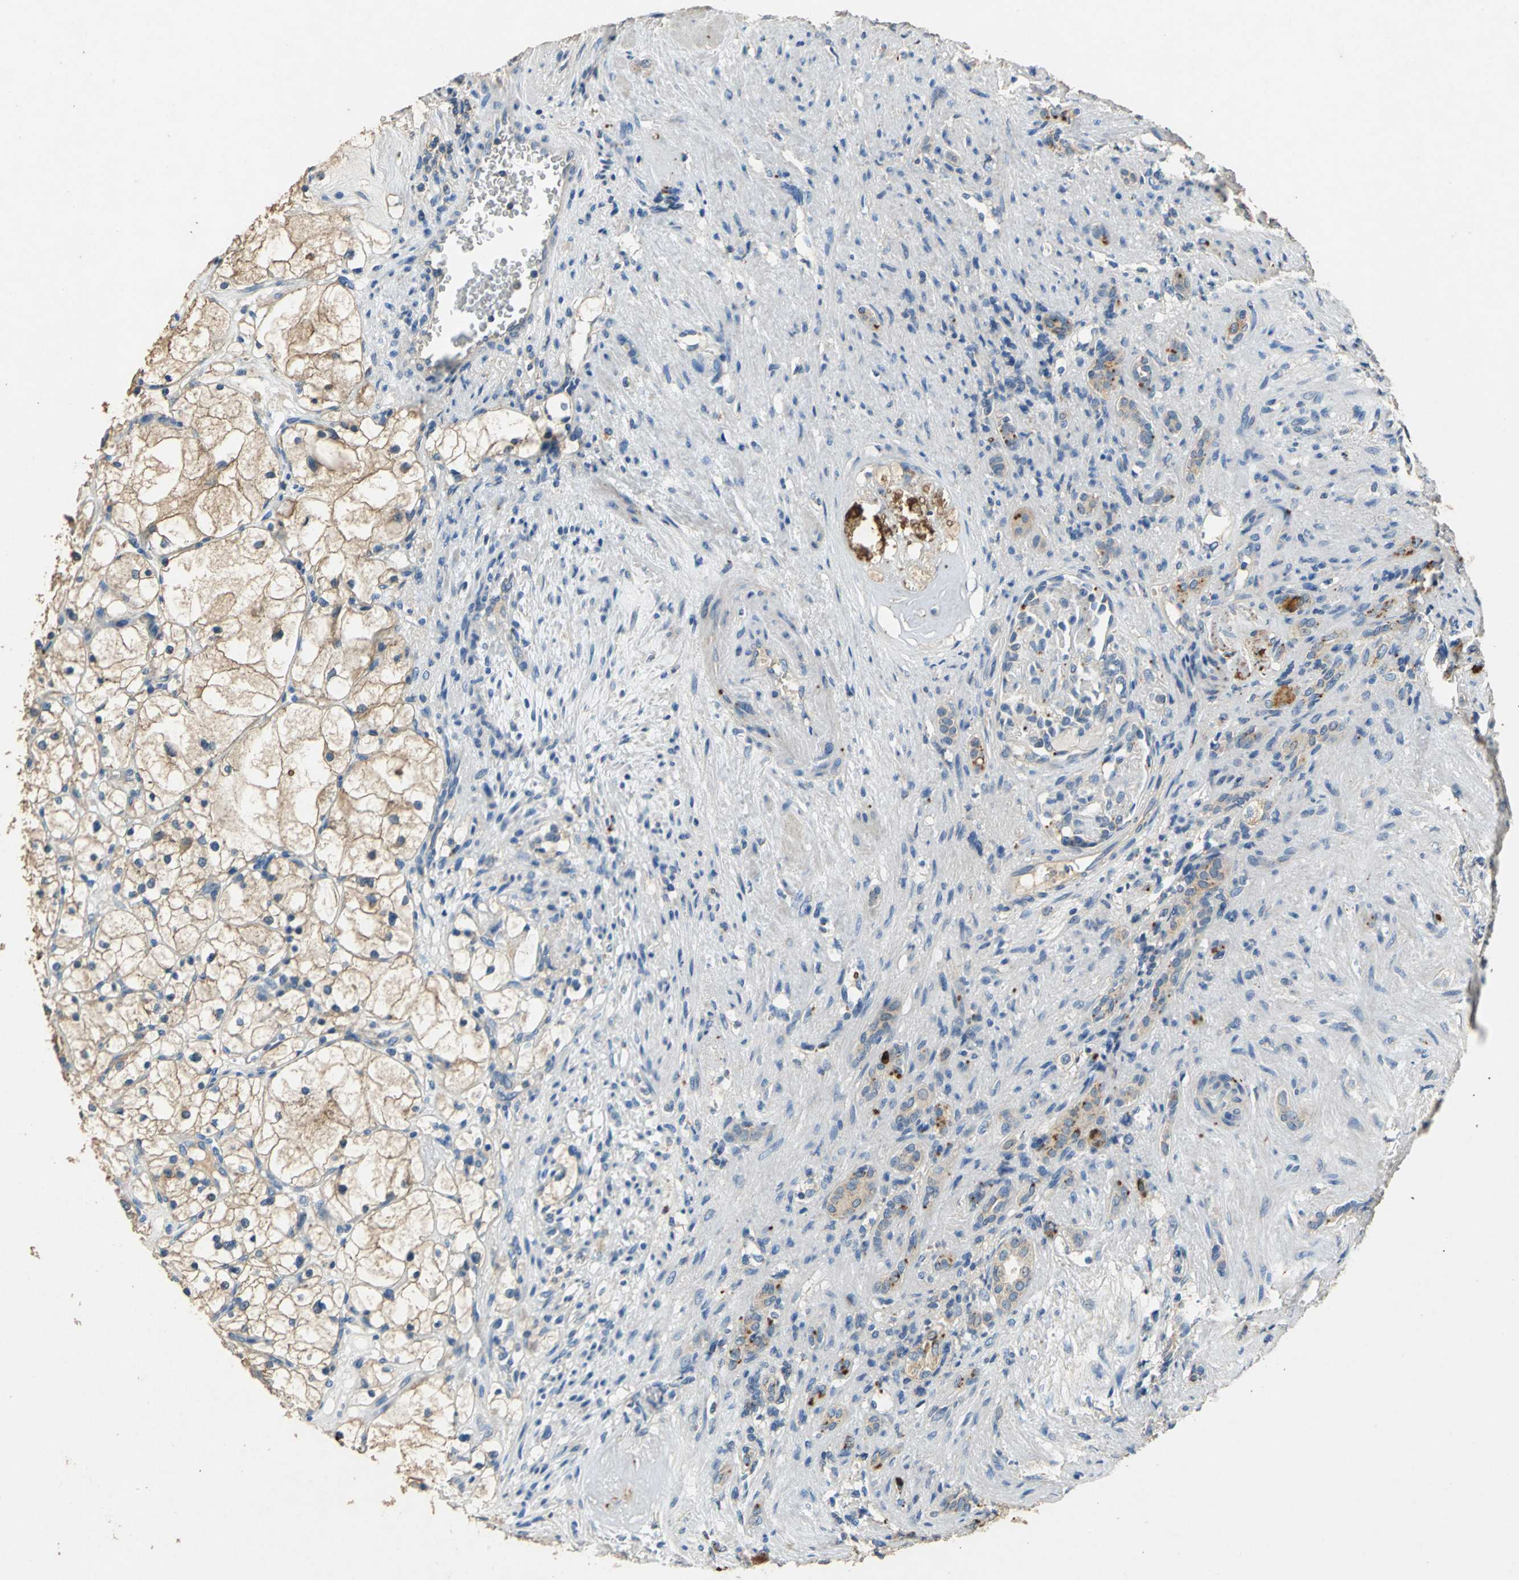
{"staining": {"intensity": "weak", "quantity": ">75%", "location": "cytoplasmic/membranous"}, "tissue": "renal cancer", "cell_type": "Tumor cells", "image_type": "cancer", "snomed": [{"axis": "morphology", "description": "Adenocarcinoma, NOS"}, {"axis": "topography", "description": "Kidney"}], "caption": "Immunohistochemical staining of renal adenocarcinoma displays weak cytoplasmic/membranous protein expression in about >75% of tumor cells.", "gene": "ADAMTS5", "patient": {"sex": "female", "age": 83}}